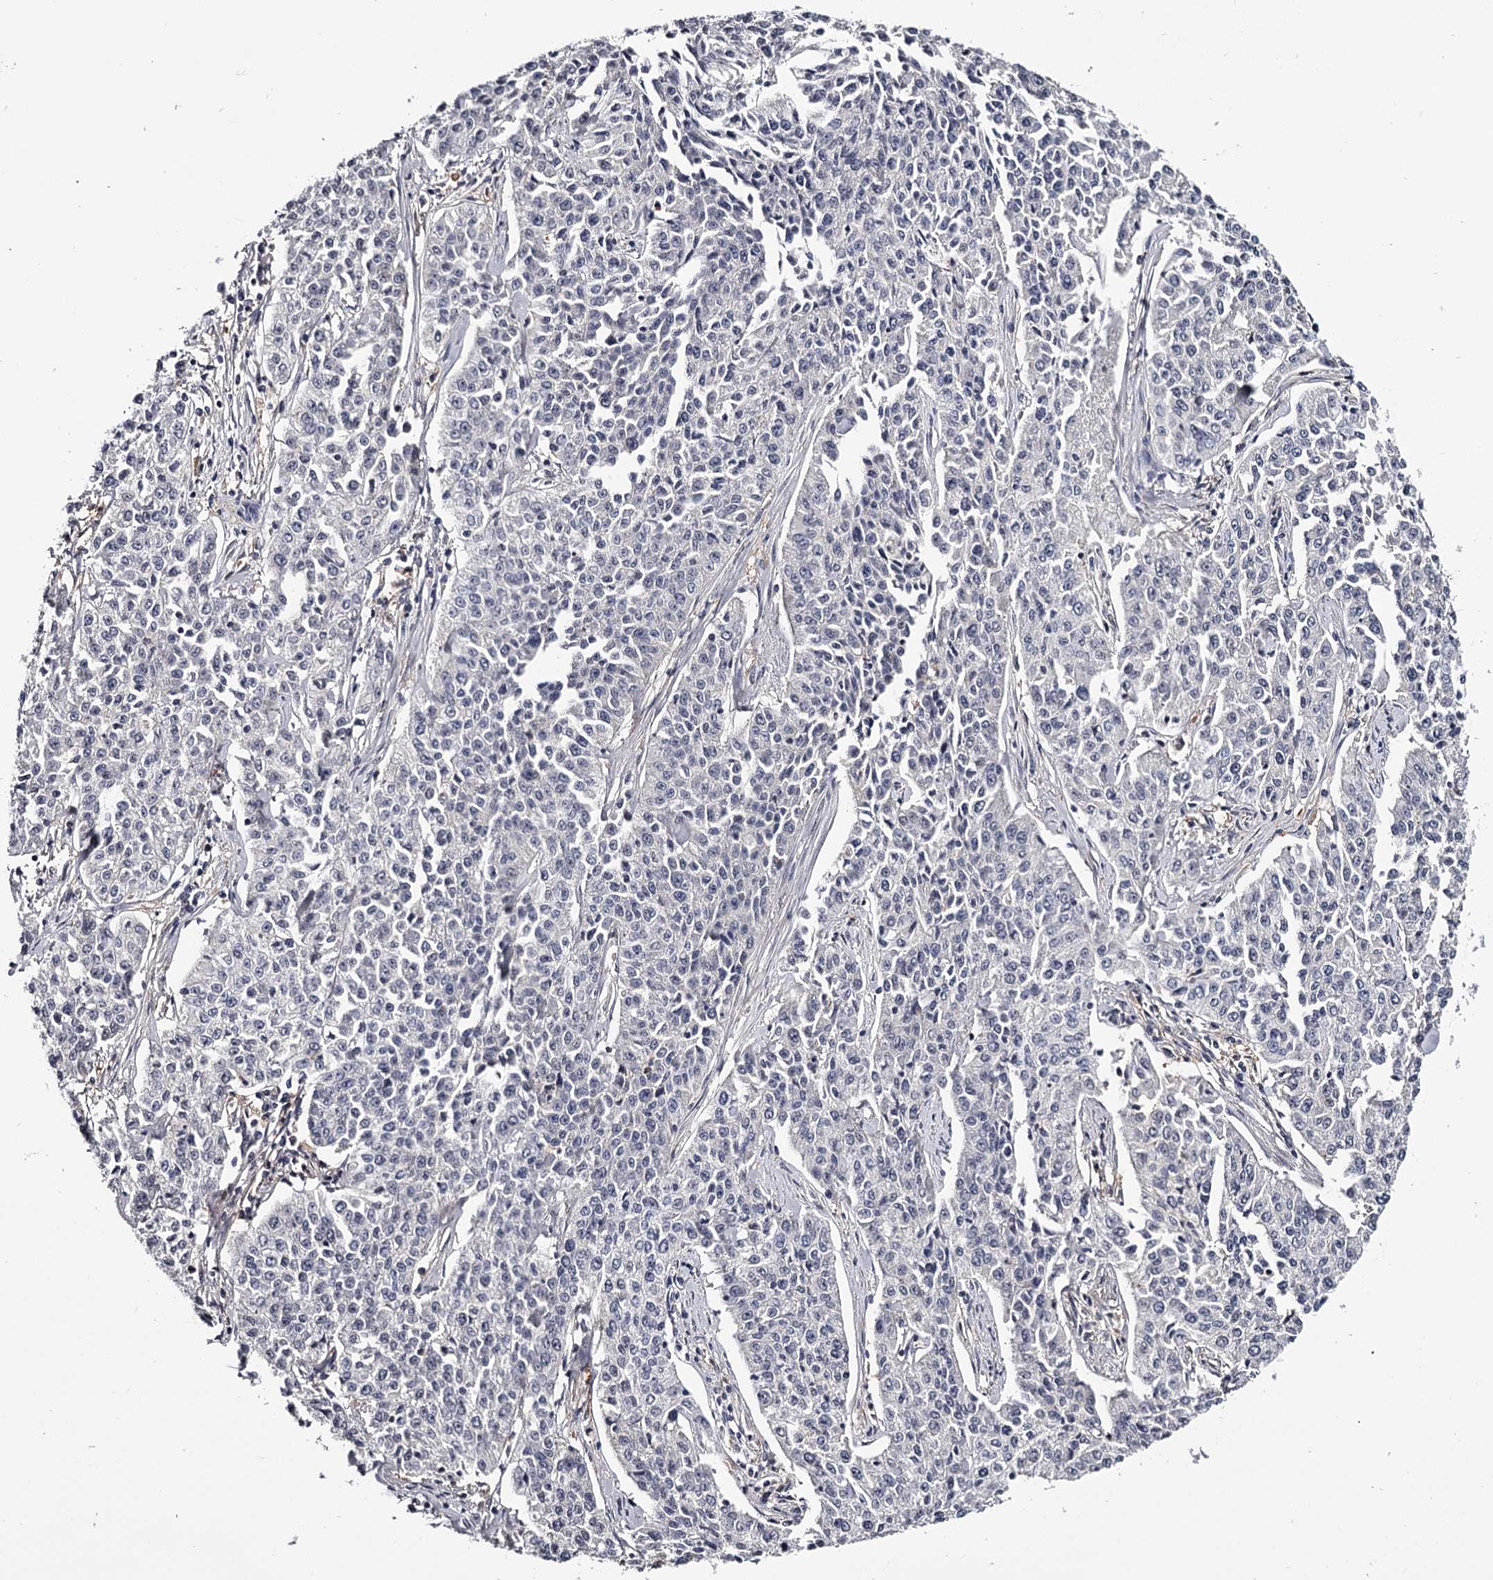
{"staining": {"intensity": "negative", "quantity": "none", "location": "none"}, "tissue": "cervical cancer", "cell_type": "Tumor cells", "image_type": "cancer", "snomed": [{"axis": "morphology", "description": "Squamous cell carcinoma, NOS"}, {"axis": "topography", "description": "Cervix"}], "caption": "A photomicrograph of cervical cancer stained for a protein shows no brown staining in tumor cells.", "gene": "GSTO1", "patient": {"sex": "female", "age": 35}}